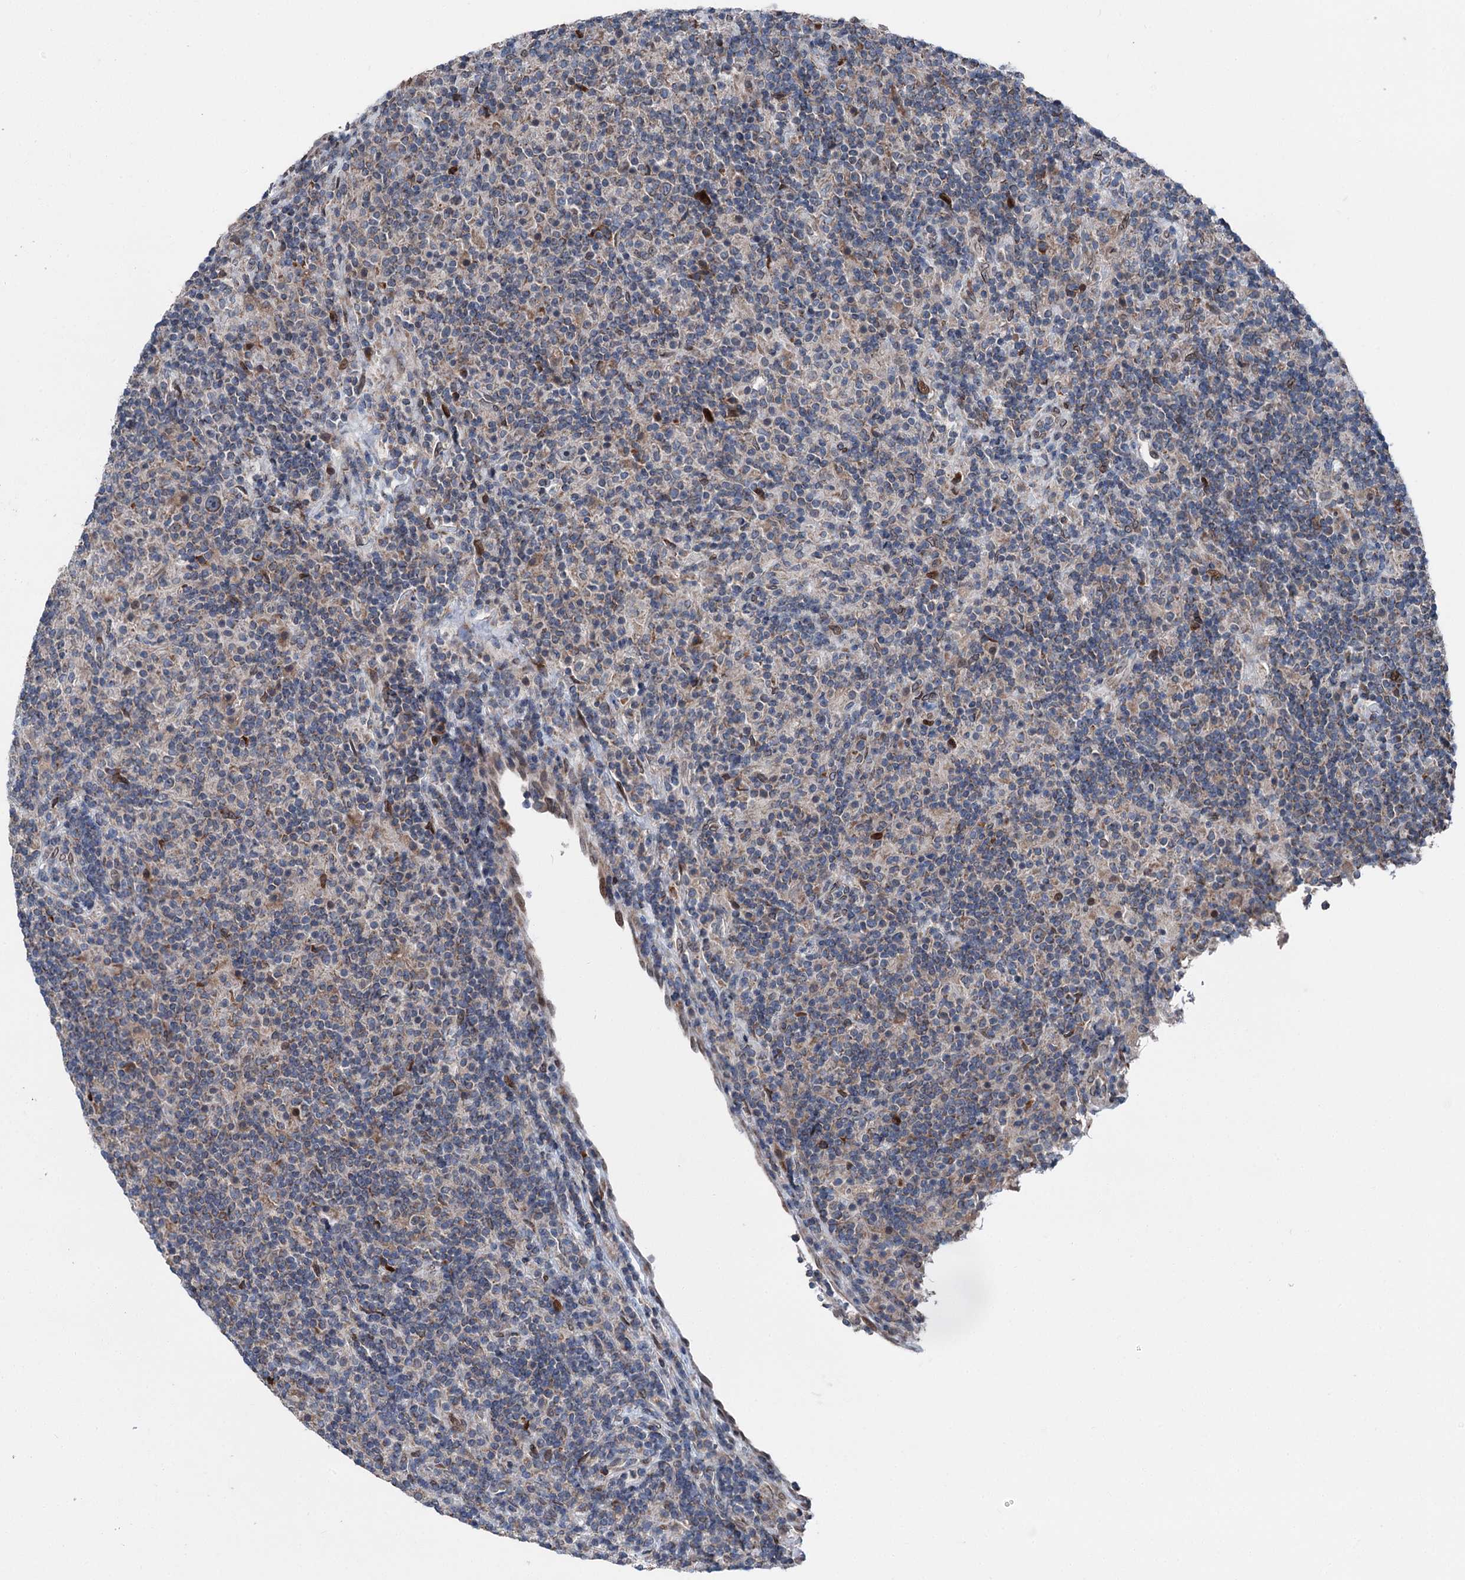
{"staining": {"intensity": "weak", "quantity": "25%-75%", "location": "cytoplasmic/membranous"}, "tissue": "lymphoma", "cell_type": "Tumor cells", "image_type": "cancer", "snomed": [{"axis": "morphology", "description": "Hodgkin's disease, NOS"}, {"axis": "topography", "description": "Lymph node"}], "caption": "Brown immunohistochemical staining in Hodgkin's disease displays weak cytoplasmic/membranous expression in about 25%-75% of tumor cells. (IHC, brightfield microscopy, high magnification).", "gene": "MRPL14", "patient": {"sex": "male", "age": 70}}